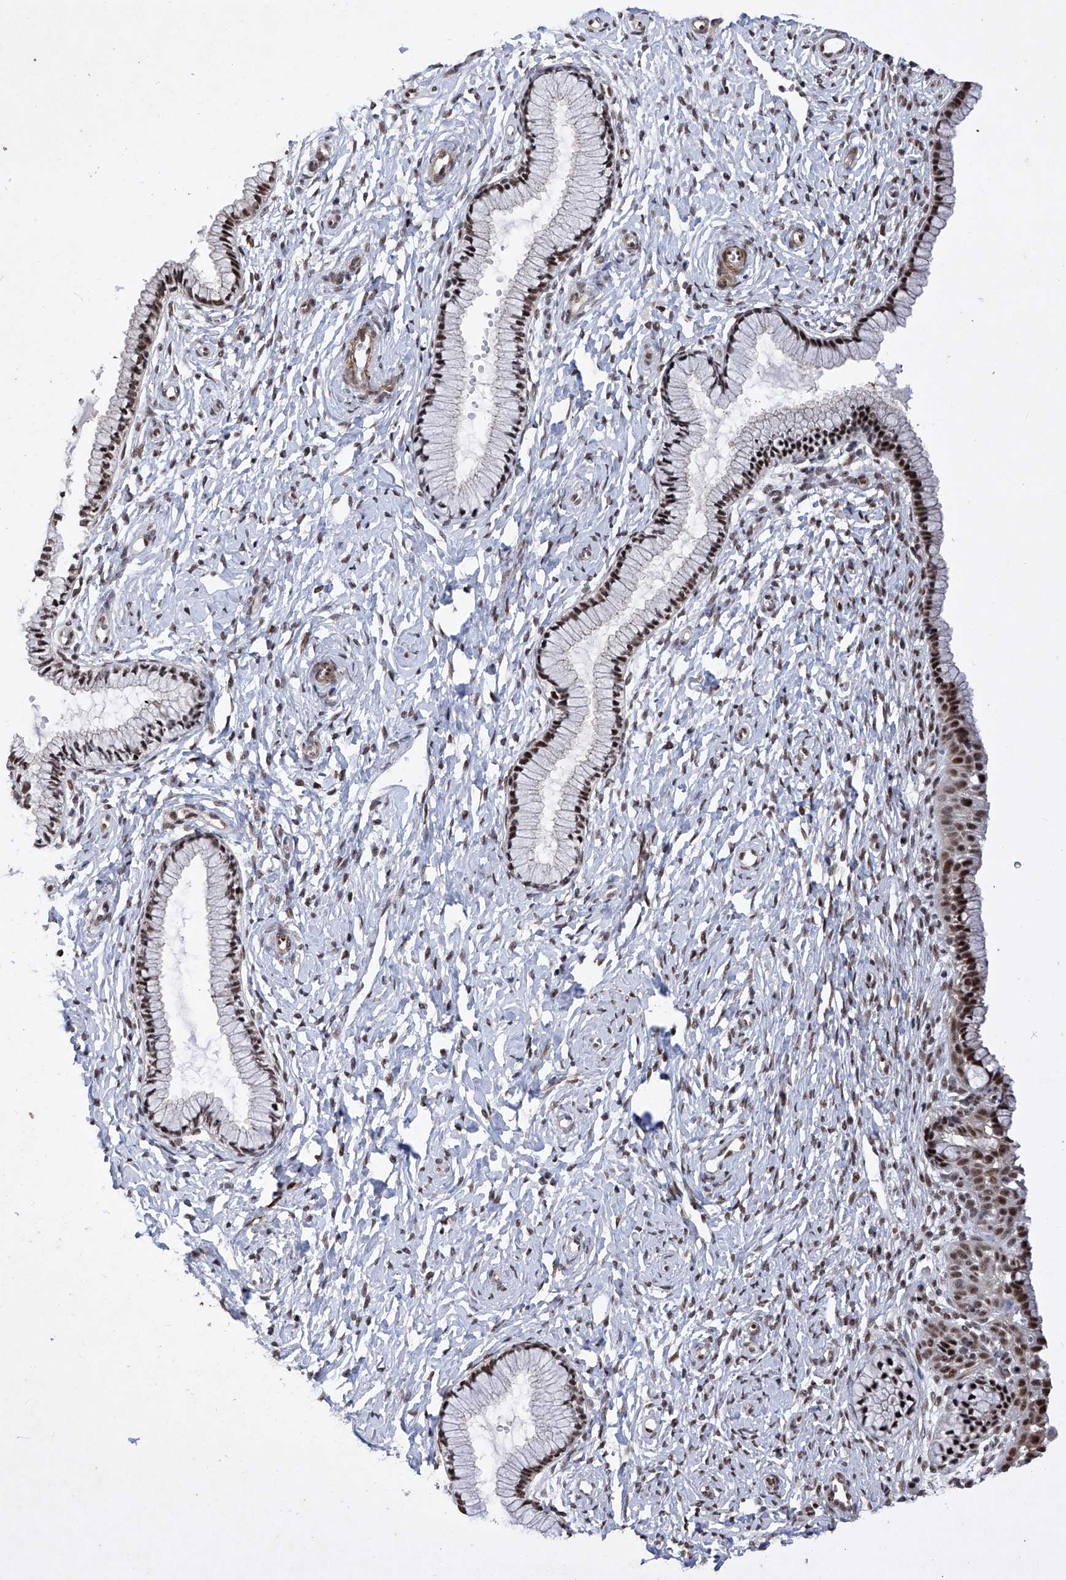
{"staining": {"intensity": "strong", "quantity": "25%-75%", "location": "nuclear"}, "tissue": "cervix", "cell_type": "Glandular cells", "image_type": "normal", "snomed": [{"axis": "morphology", "description": "Normal tissue, NOS"}, {"axis": "topography", "description": "Cervix"}], "caption": "IHC staining of normal cervix, which demonstrates high levels of strong nuclear positivity in approximately 25%-75% of glandular cells indicating strong nuclear protein expression. The staining was performed using DAB (brown) for protein detection and nuclei were counterstained in hematoxylin (blue).", "gene": "NFATC4", "patient": {"sex": "female", "age": 33}}